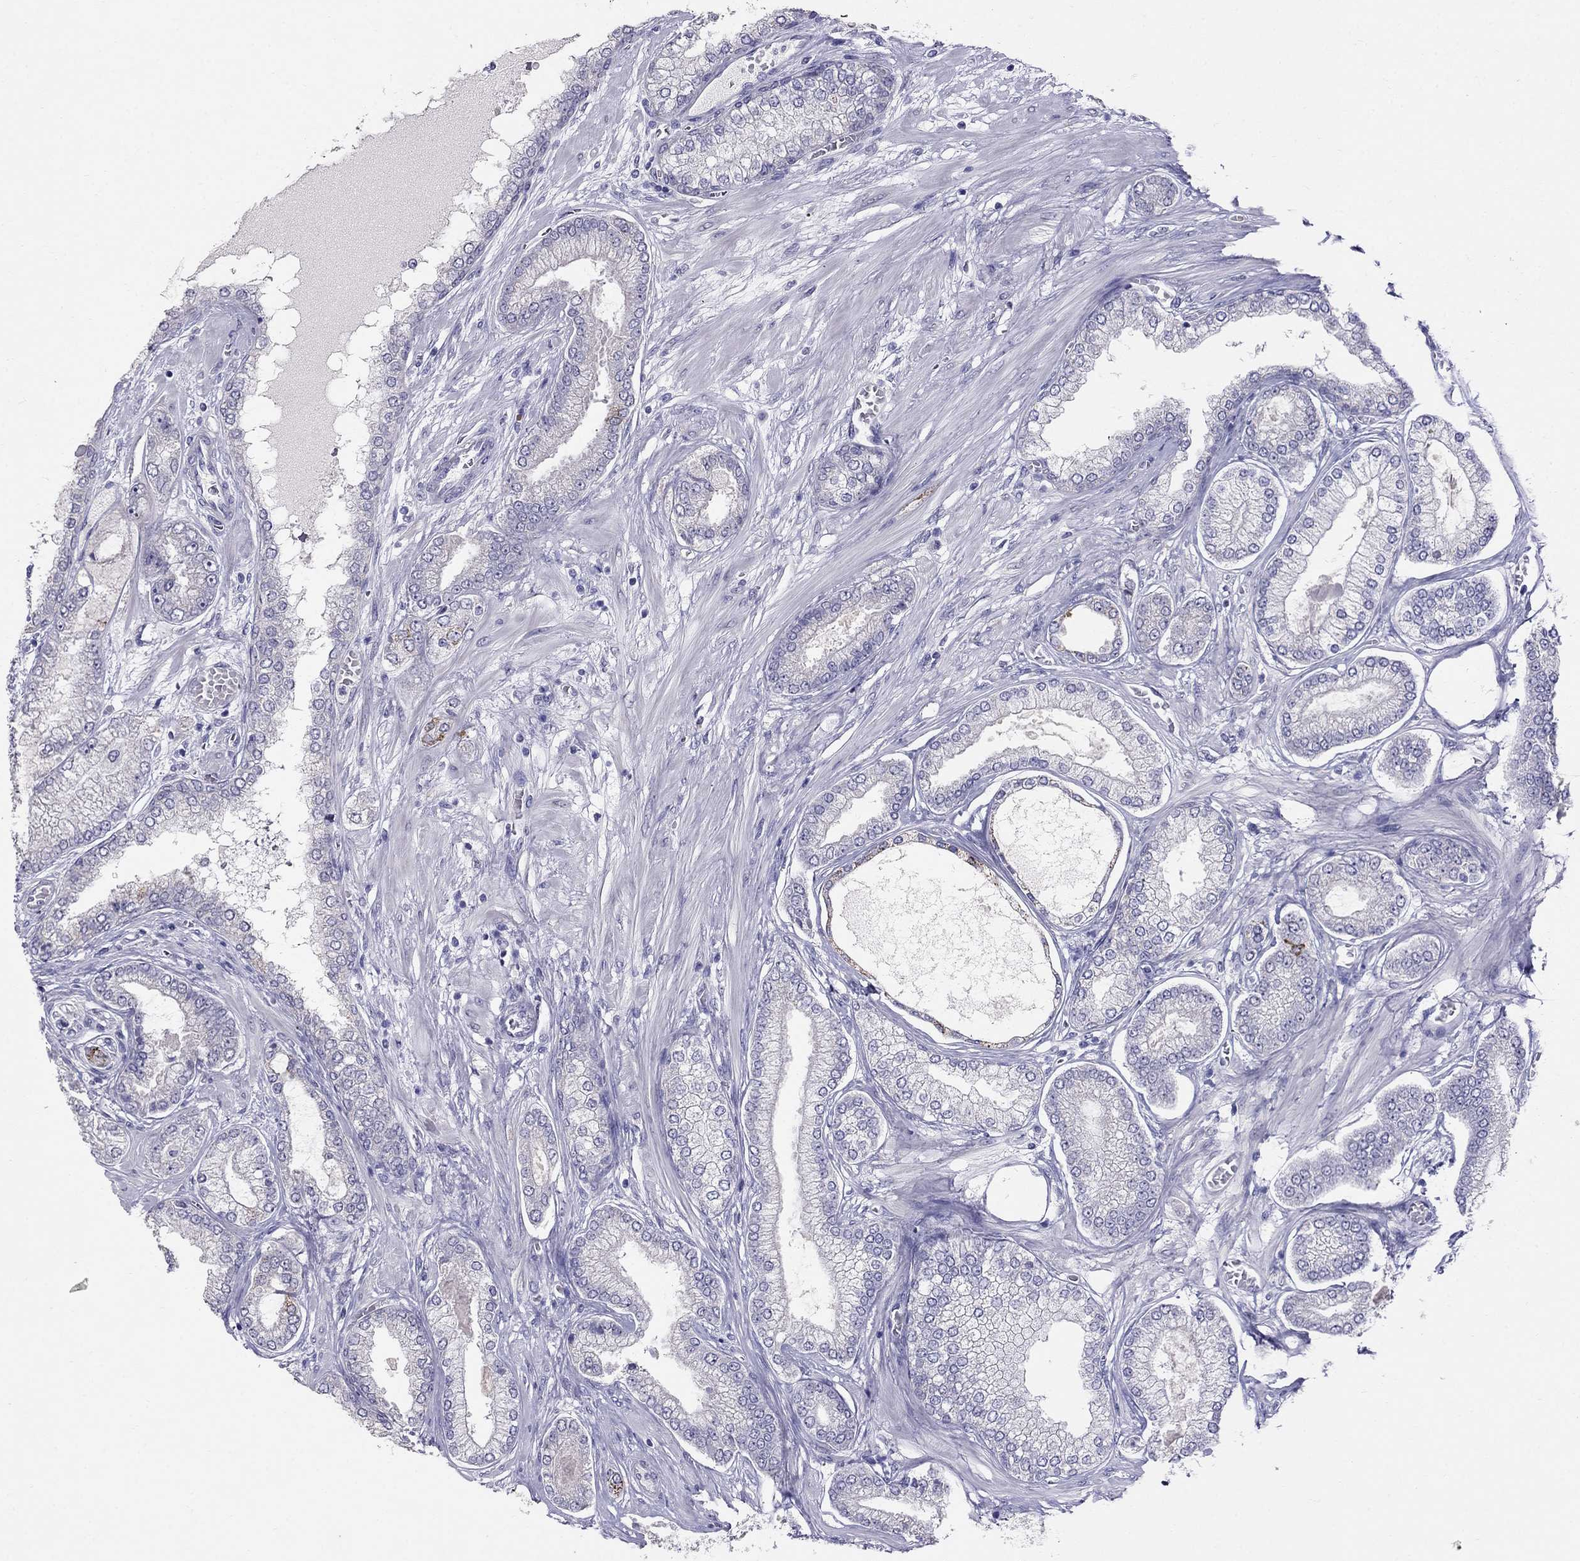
{"staining": {"intensity": "negative", "quantity": "none", "location": "none"}, "tissue": "prostate cancer", "cell_type": "Tumor cells", "image_type": "cancer", "snomed": [{"axis": "morphology", "description": "Adenocarcinoma, Low grade"}, {"axis": "topography", "description": "Prostate"}], "caption": "This is an immunohistochemistry (IHC) histopathology image of low-grade adenocarcinoma (prostate). There is no positivity in tumor cells.", "gene": "MYO3B", "patient": {"sex": "male", "age": 57}}